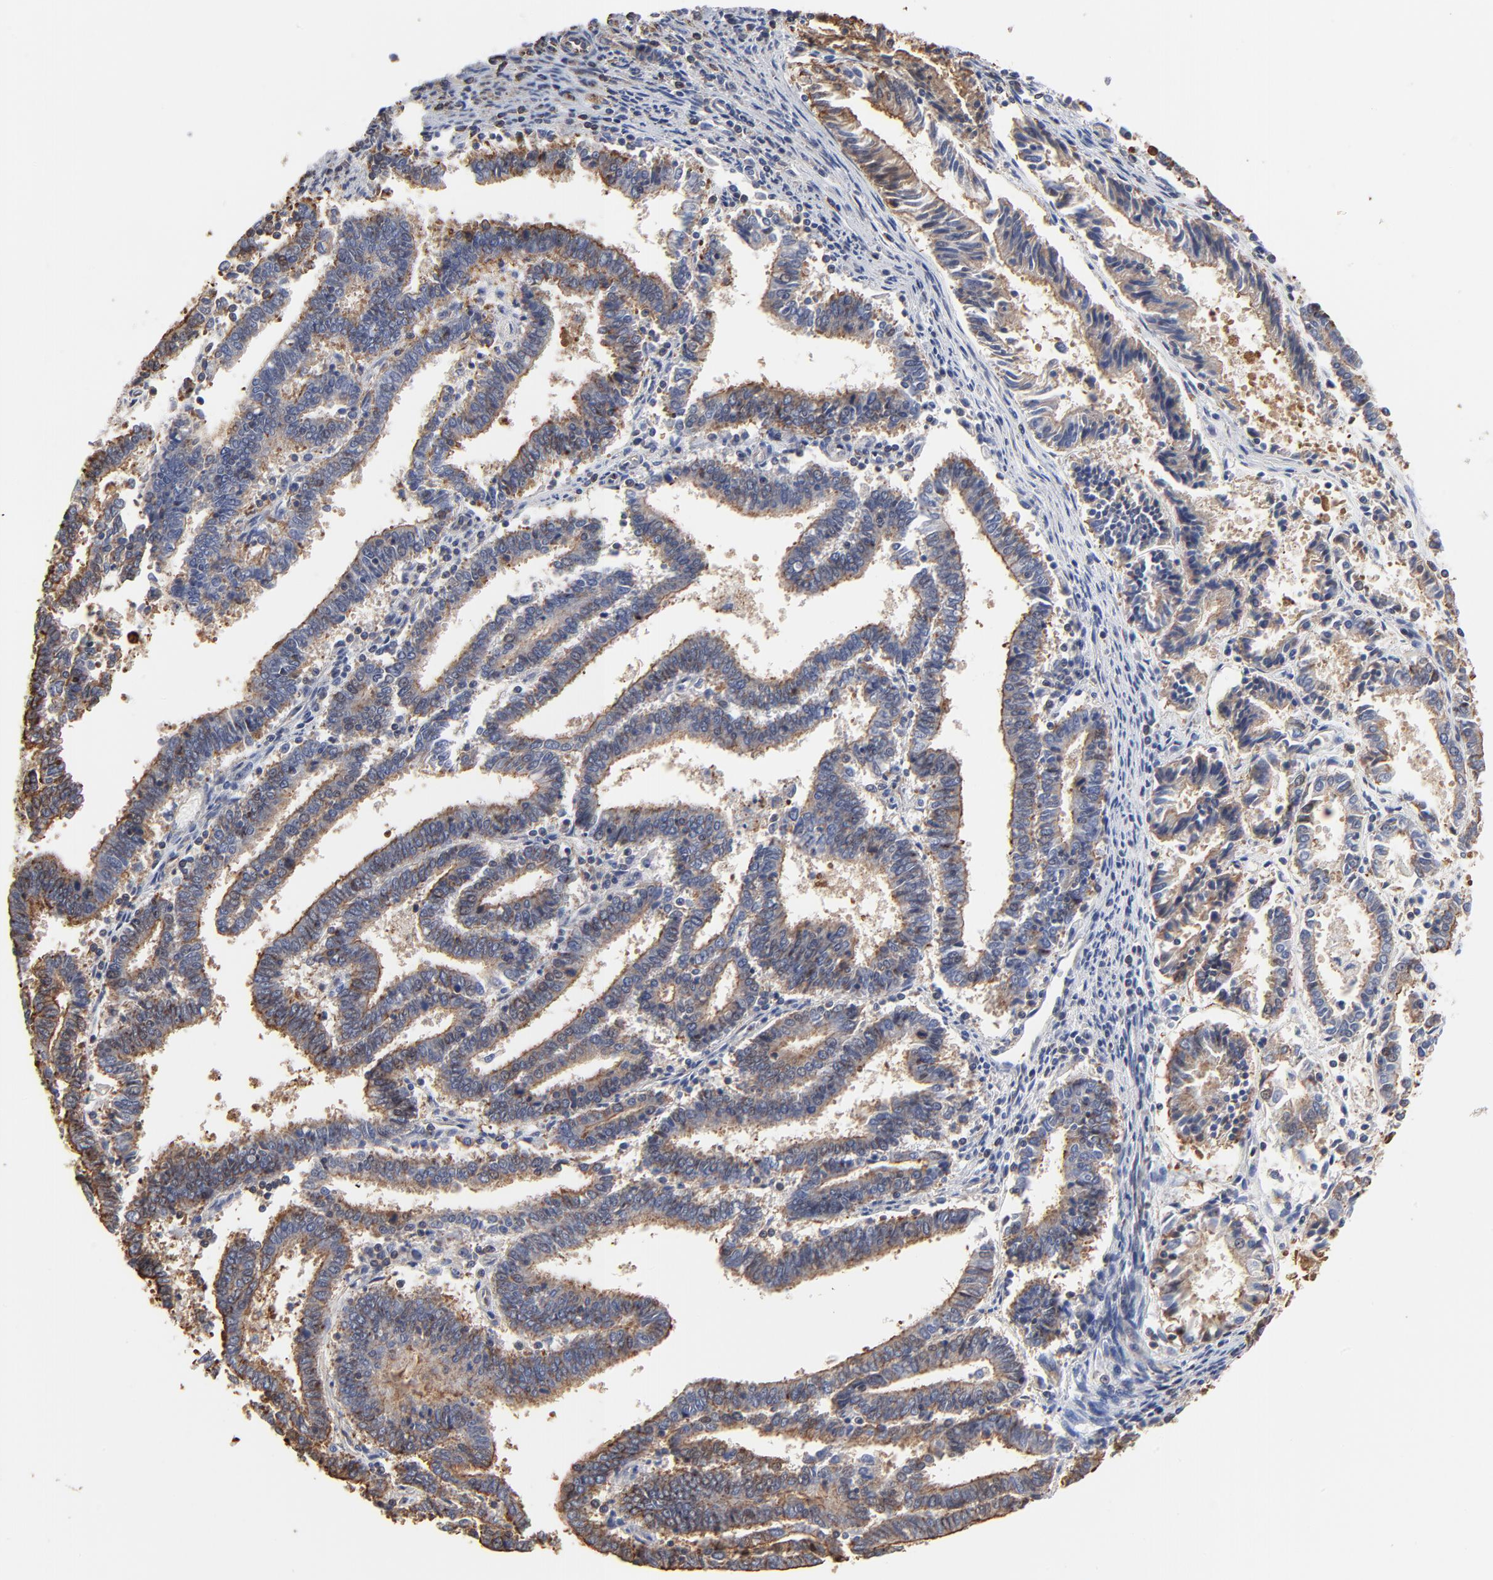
{"staining": {"intensity": "moderate", "quantity": ">75%", "location": "cytoplasmic/membranous"}, "tissue": "endometrial cancer", "cell_type": "Tumor cells", "image_type": "cancer", "snomed": [{"axis": "morphology", "description": "Adenocarcinoma, NOS"}, {"axis": "topography", "description": "Uterus"}], "caption": "The image exhibits staining of adenocarcinoma (endometrial), revealing moderate cytoplasmic/membranous protein expression (brown color) within tumor cells. The staining was performed using DAB to visualize the protein expression in brown, while the nuclei were stained in blue with hematoxylin (Magnification: 20x).", "gene": "ACTA2", "patient": {"sex": "female", "age": 83}}